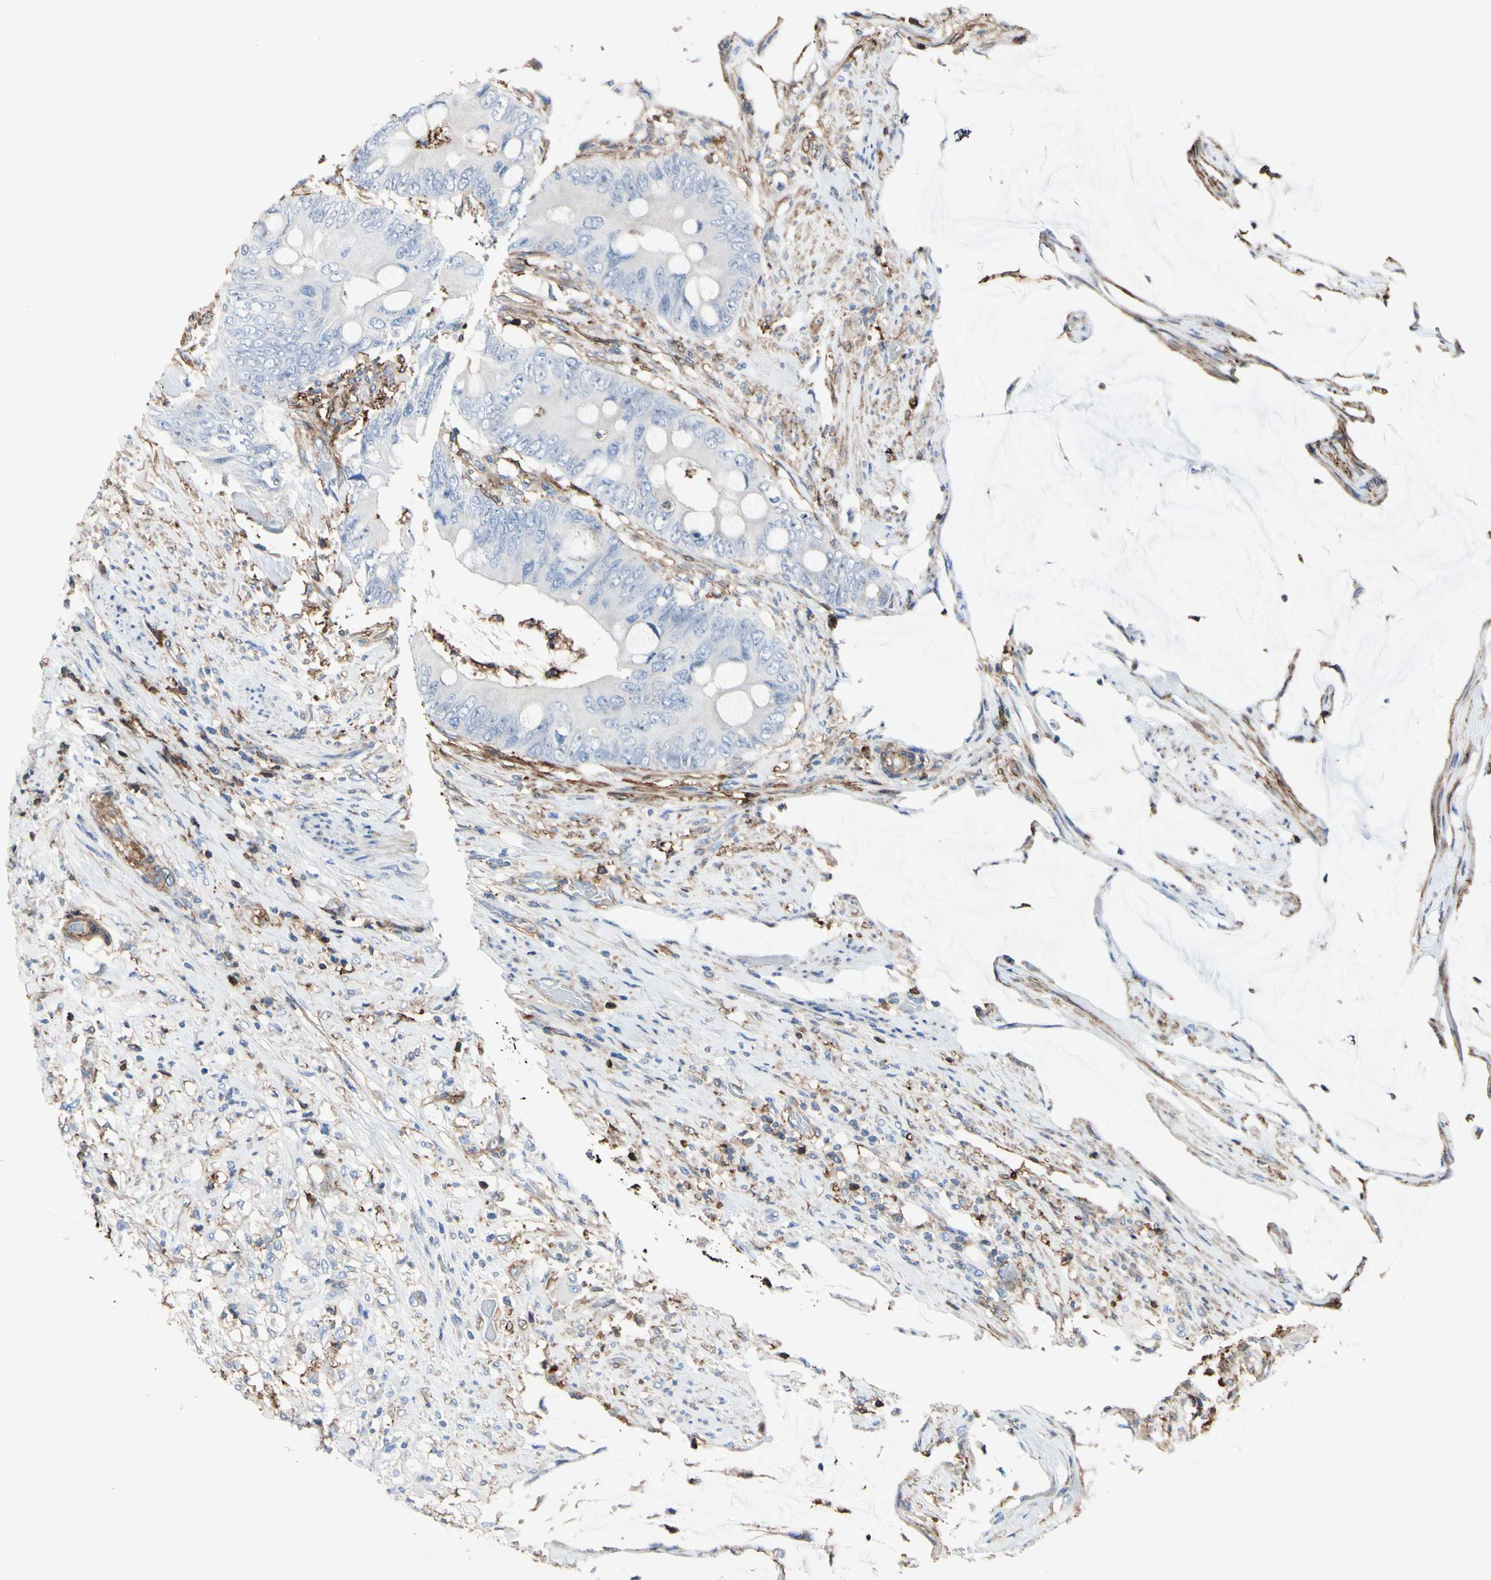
{"staining": {"intensity": "negative", "quantity": "none", "location": "none"}, "tissue": "colorectal cancer", "cell_type": "Tumor cells", "image_type": "cancer", "snomed": [{"axis": "morphology", "description": "Adenocarcinoma, NOS"}, {"axis": "topography", "description": "Rectum"}], "caption": "An image of human colorectal adenocarcinoma is negative for staining in tumor cells. (Stains: DAB IHC with hematoxylin counter stain, Microscopy: brightfield microscopy at high magnification).", "gene": "ANXA6", "patient": {"sex": "female", "age": 77}}